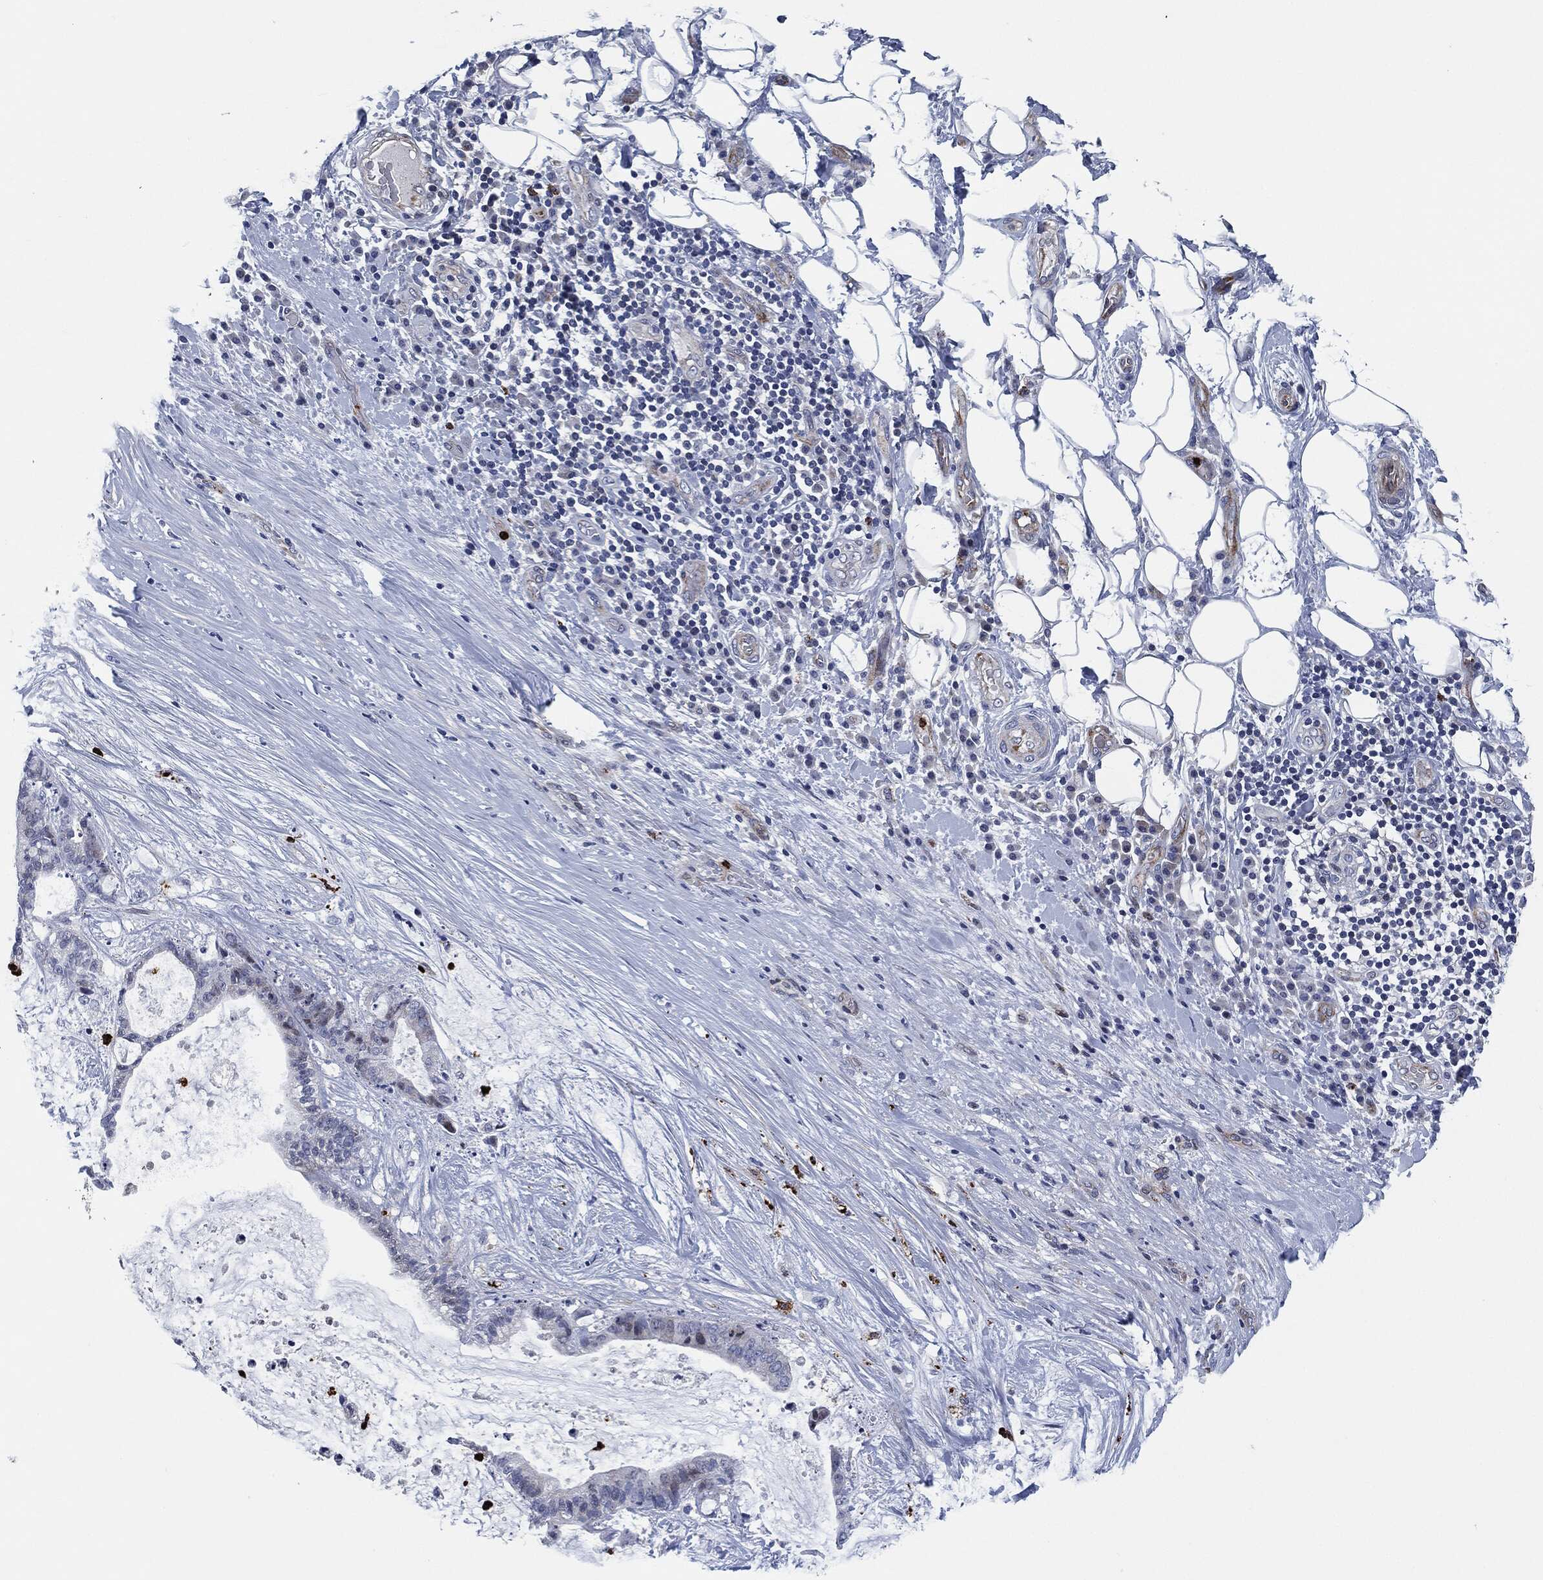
{"staining": {"intensity": "negative", "quantity": "none", "location": "none"}, "tissue": "liver cancer", "cell_type": "Tumor cells", "image_type": "cancer", "snomed": [{"axis": "morphology", "description": "Cholangiocarcinoma"}, {"axis": "topography", "description": "Liver"}], "caption": "DAB (3,3'-diaminobenzidine) immunohistochemical staining of liver cancer (cholangiocarcinoma) shows no significant staining in tumor cells.", "gene": "MPO", "patient": {"sex": "female", "age": 73}}